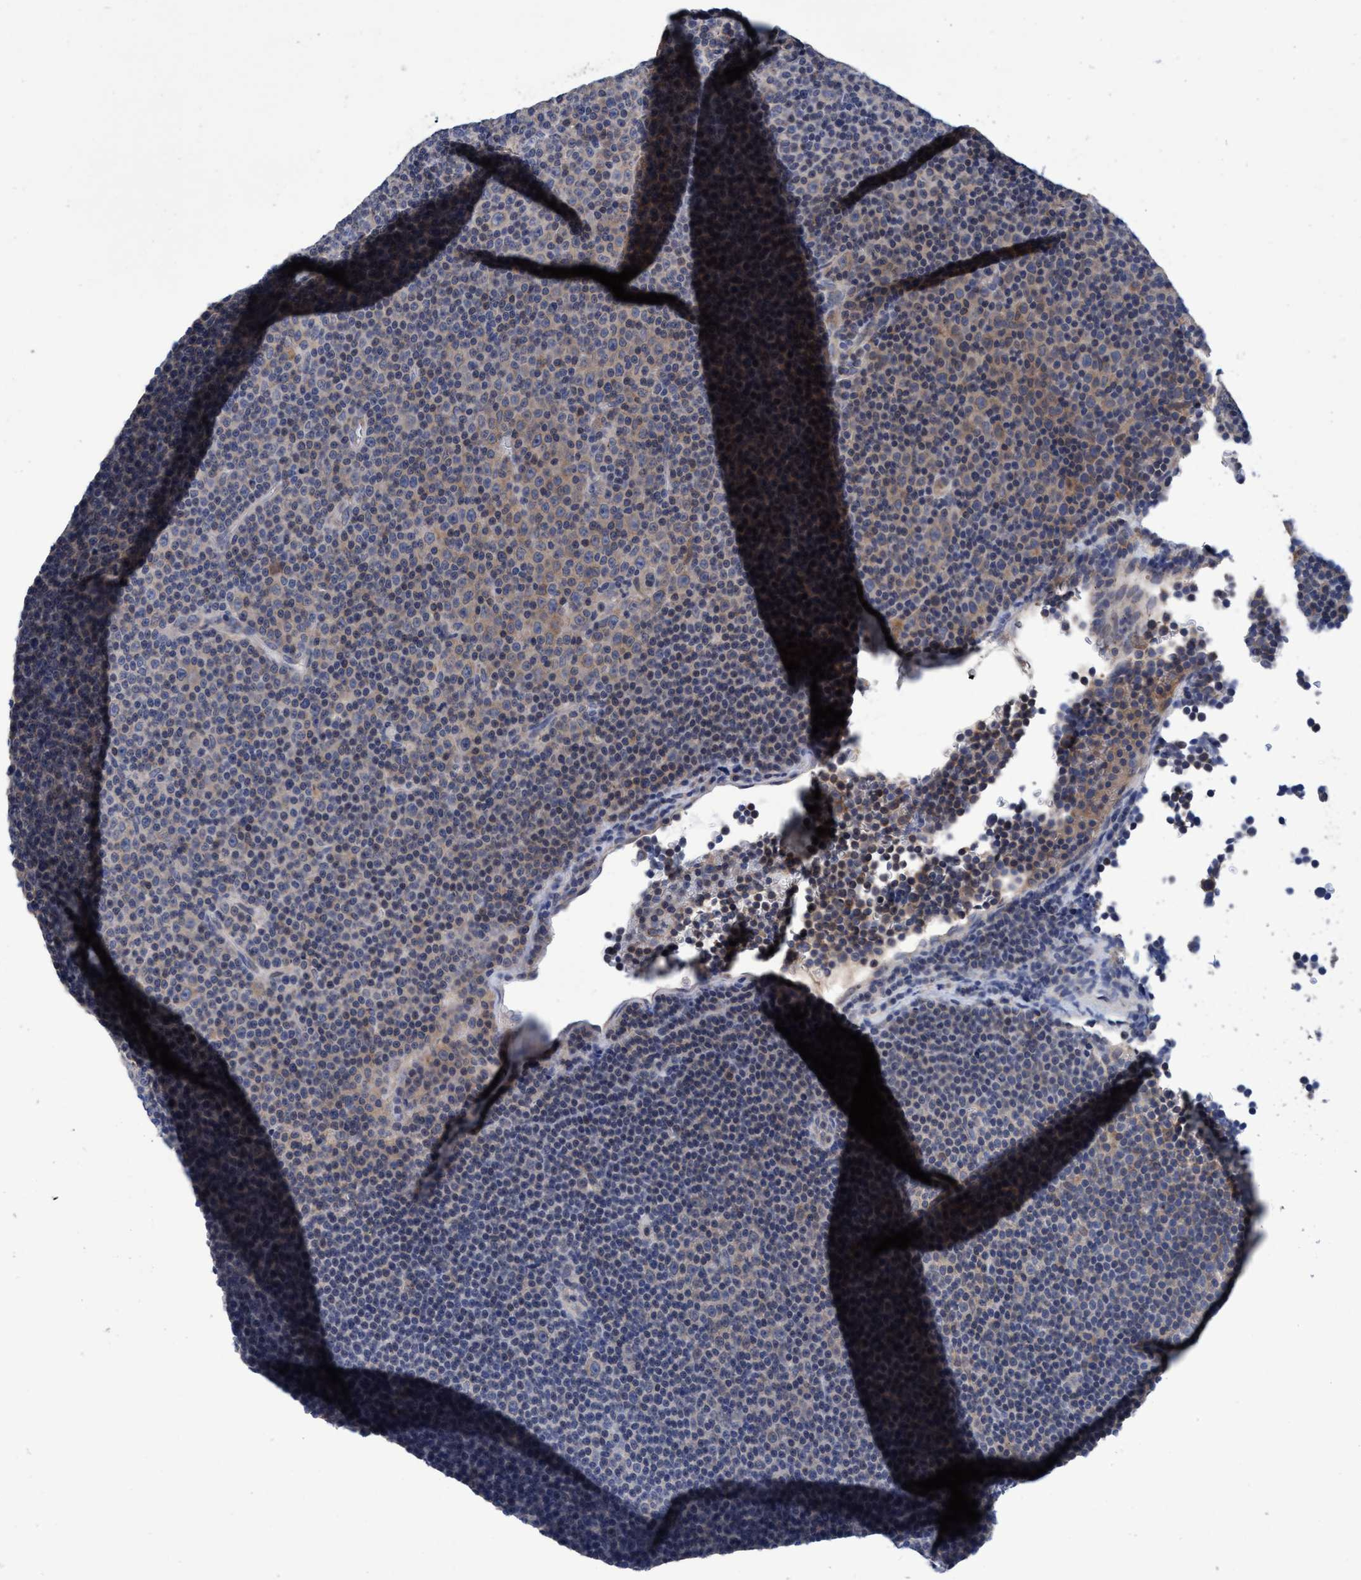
{"staining": {"intensity": "weak", "quantity": "<25%", "location": "cytoplasmic/membranous"}, "tissue": "lymphoma", "cell_type": "Tumor cells", "image_type": "cancer", "snomed": [{"axis": "morphology", "description": "Malignant lymphoma, non-Hodgkin's type, Low grade"}, {"axis": "topography", "description": "Lymph node"}], "caption": "Human lymphoma stained for a protein using immunohistochemistry exhibits no expression in tumor cells.", "gene": "CALCOCO2", "patient": {"sex": "female", "age": 67}}